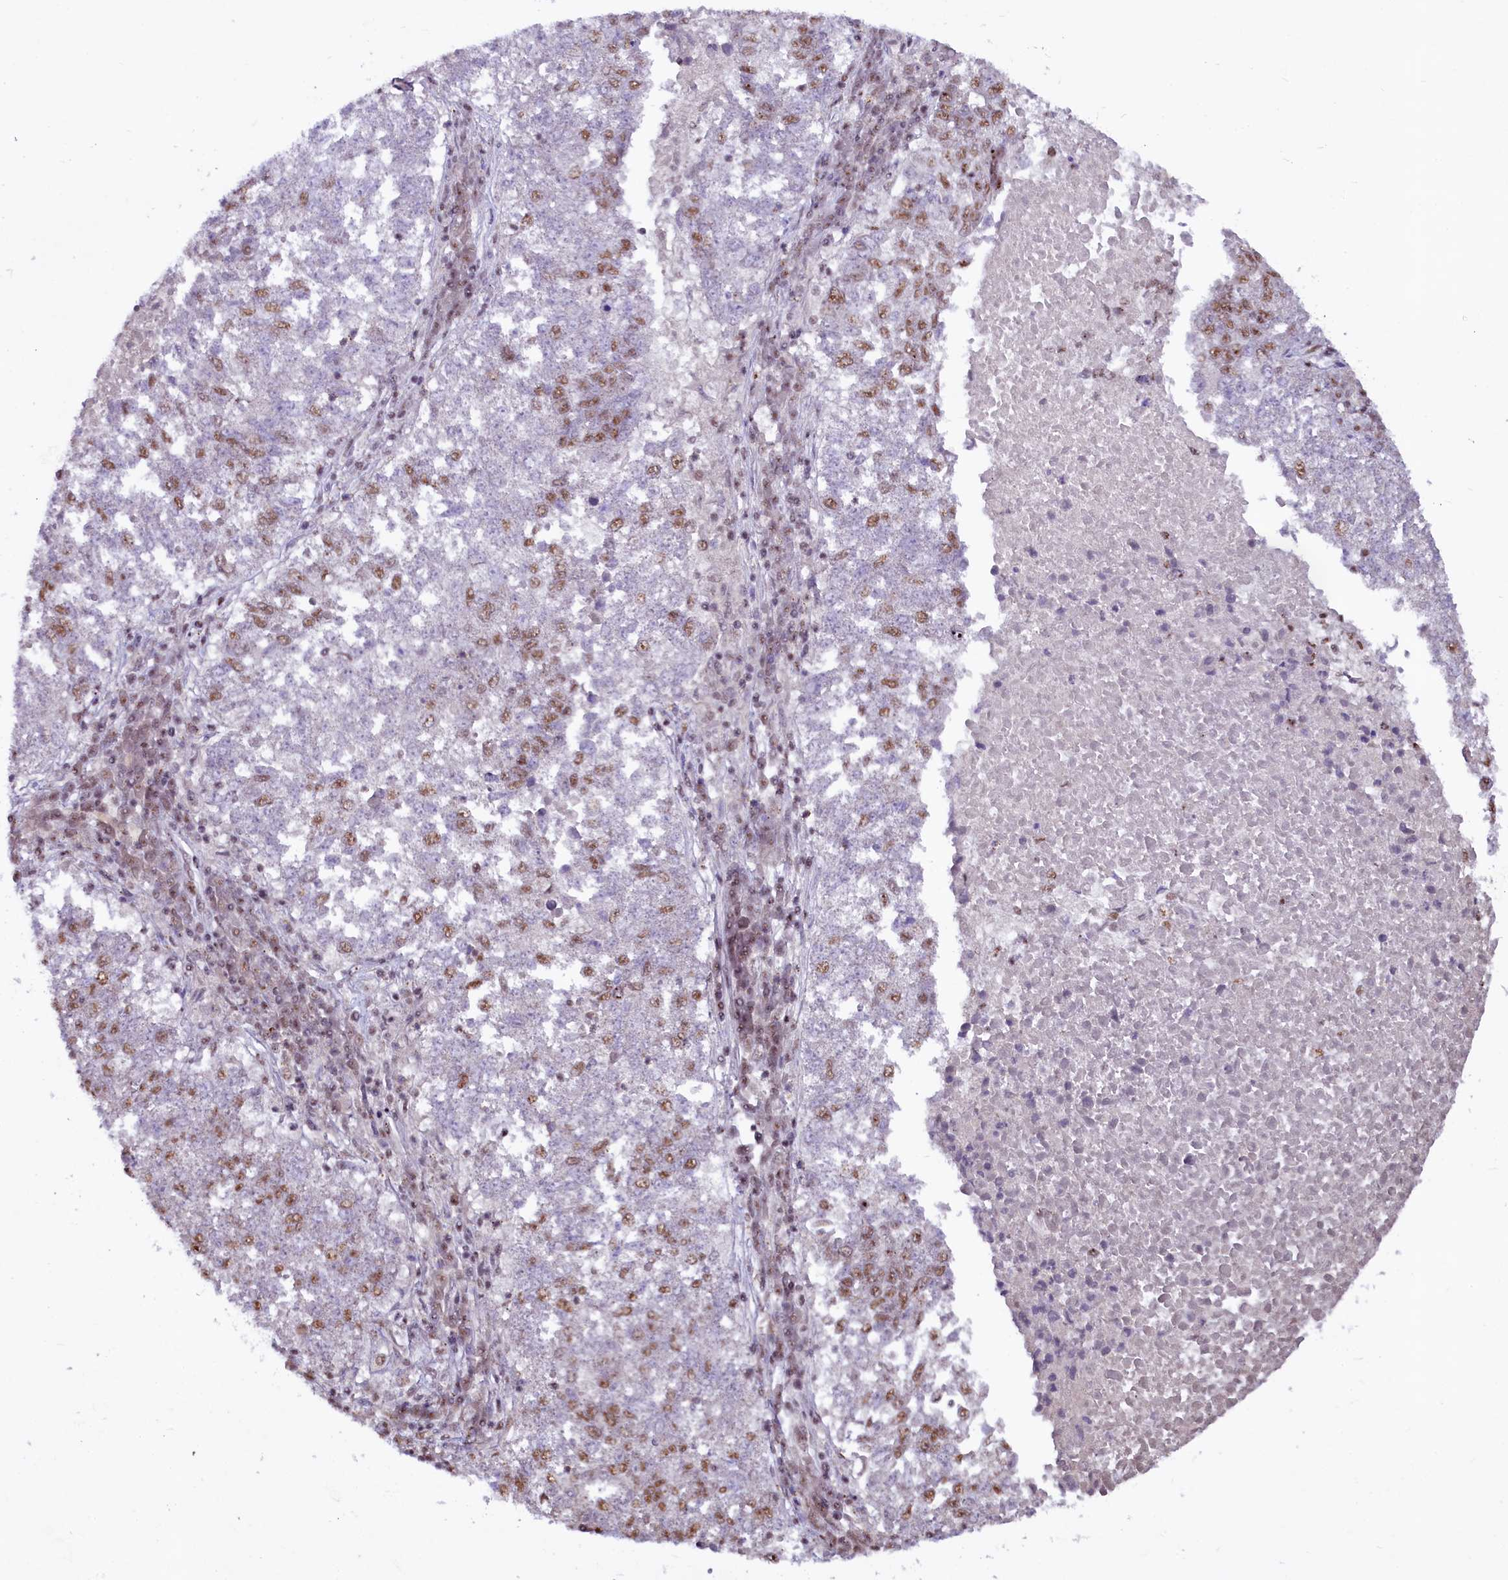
{"staining": {"intensity": "moderate", "quantity": "<25%", "location": "nuclear"}, "tissue": "lung cancer", "cell_type": "Tumor cells", "image_type": "cancer", "snomed": [{"axis": "morphology", "description": "Squamous cell carcinoma, NOS"}, {"axis": "topography", "description": "Lung"}], "caption": "Immunohistochemical staining of human lung squamous cell carcinoma reveals moderate nuclear protein staining in approximately <25% of tumor cells.", "gene": "ANKS3", "patient": {"sex": "male", "age": 73}}